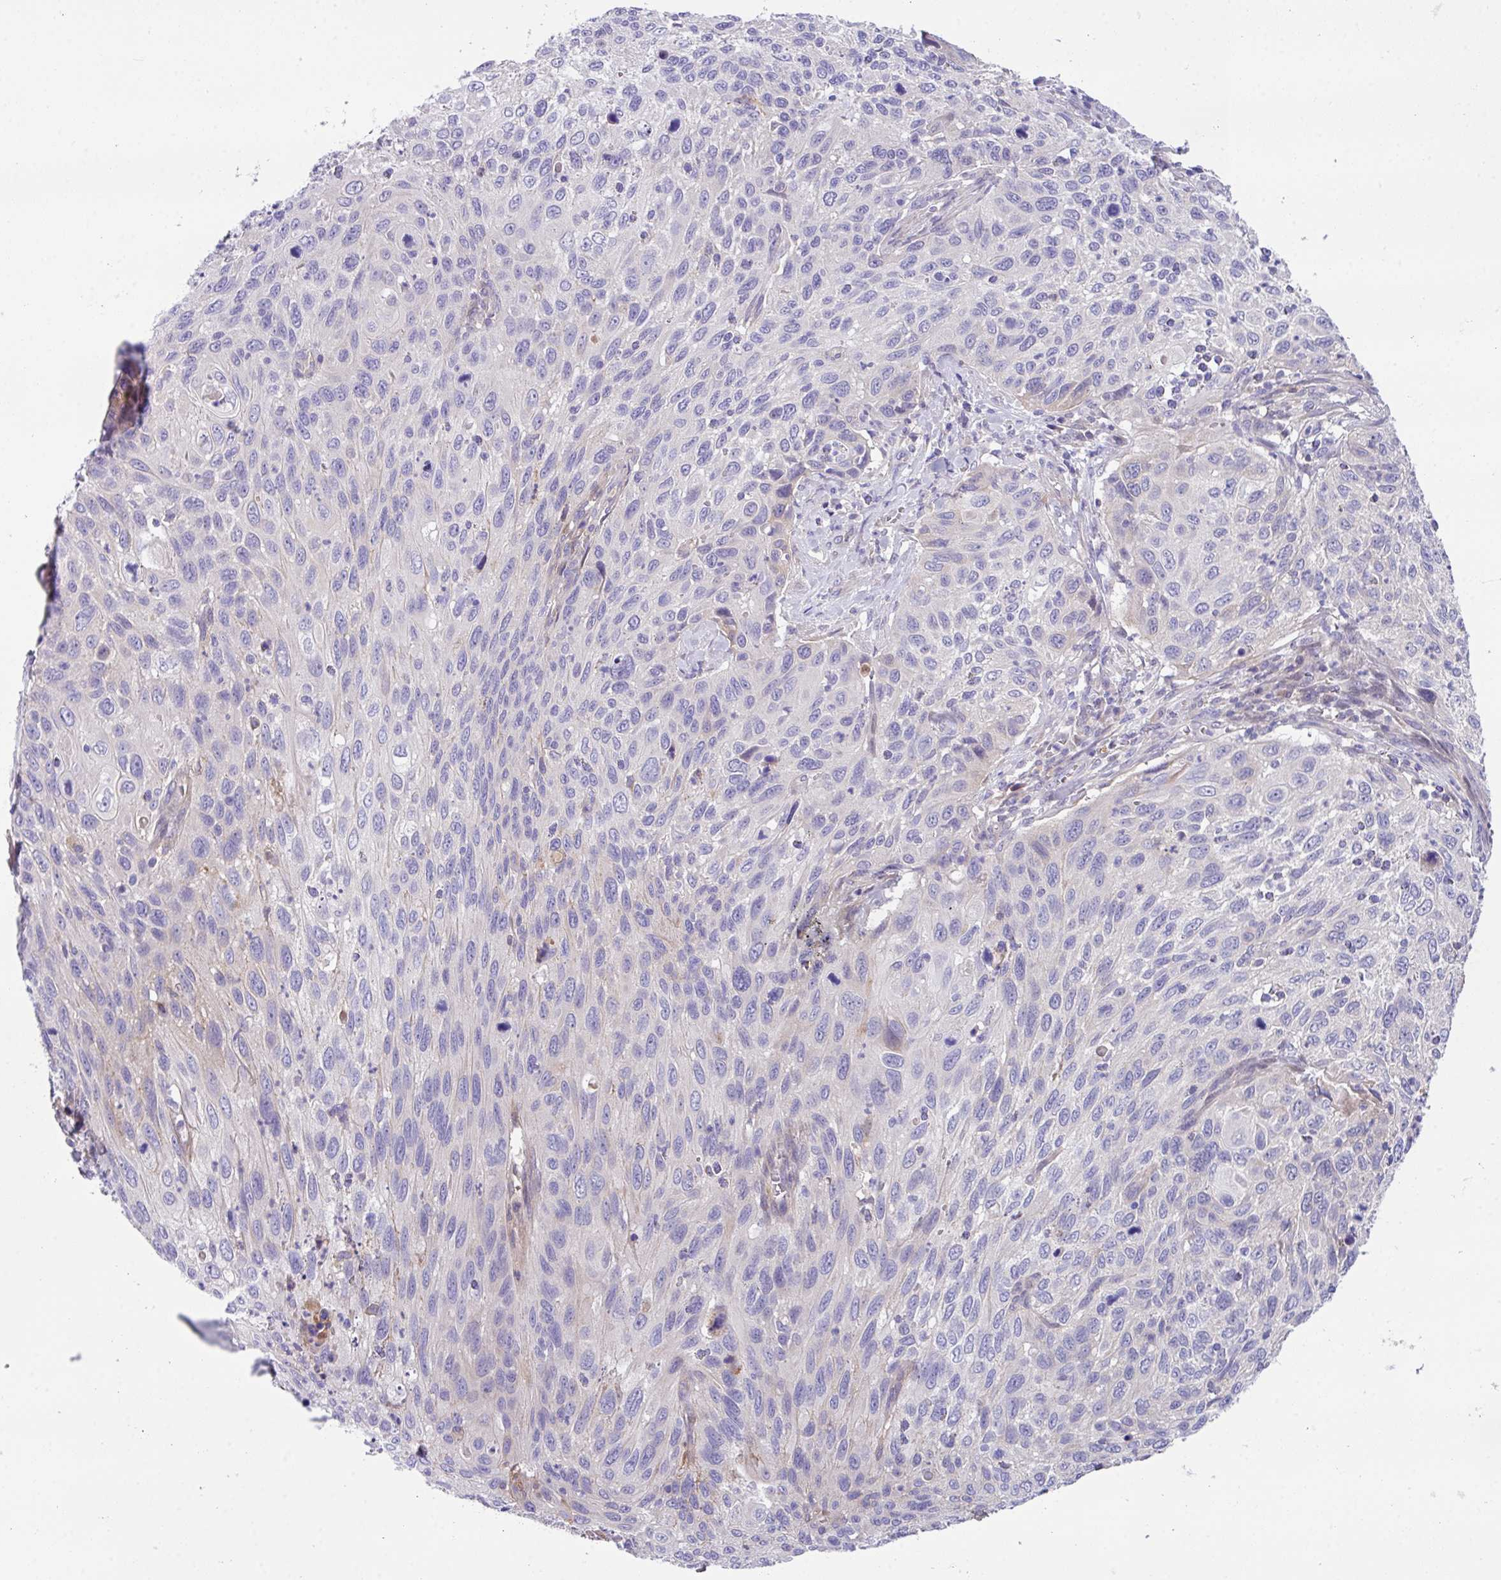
{"staining": {"intensity": "negative", "quantity": "none", "location": "none"}, "tissue": "cervical cancer", "cell_type": "Tumor cells", "image_type": "cancer", "snomed": [{"axis": "morphology", "description": "Squamous cell carcinoma, NOS"}, {"axis": "topography", "description": "Cervix"}], "caption": "Immunohistochemical staining of human cervical squamous cell carcinoma demonstrates no significant expression in tumor cells. (Stains: DAB immunohistochemistry with hematoxylin counter stain, Microscopy: brightfield microscopy at high magnification).", "gene": "DNAL1", "patient": {"sex": "female", "age": 70}}